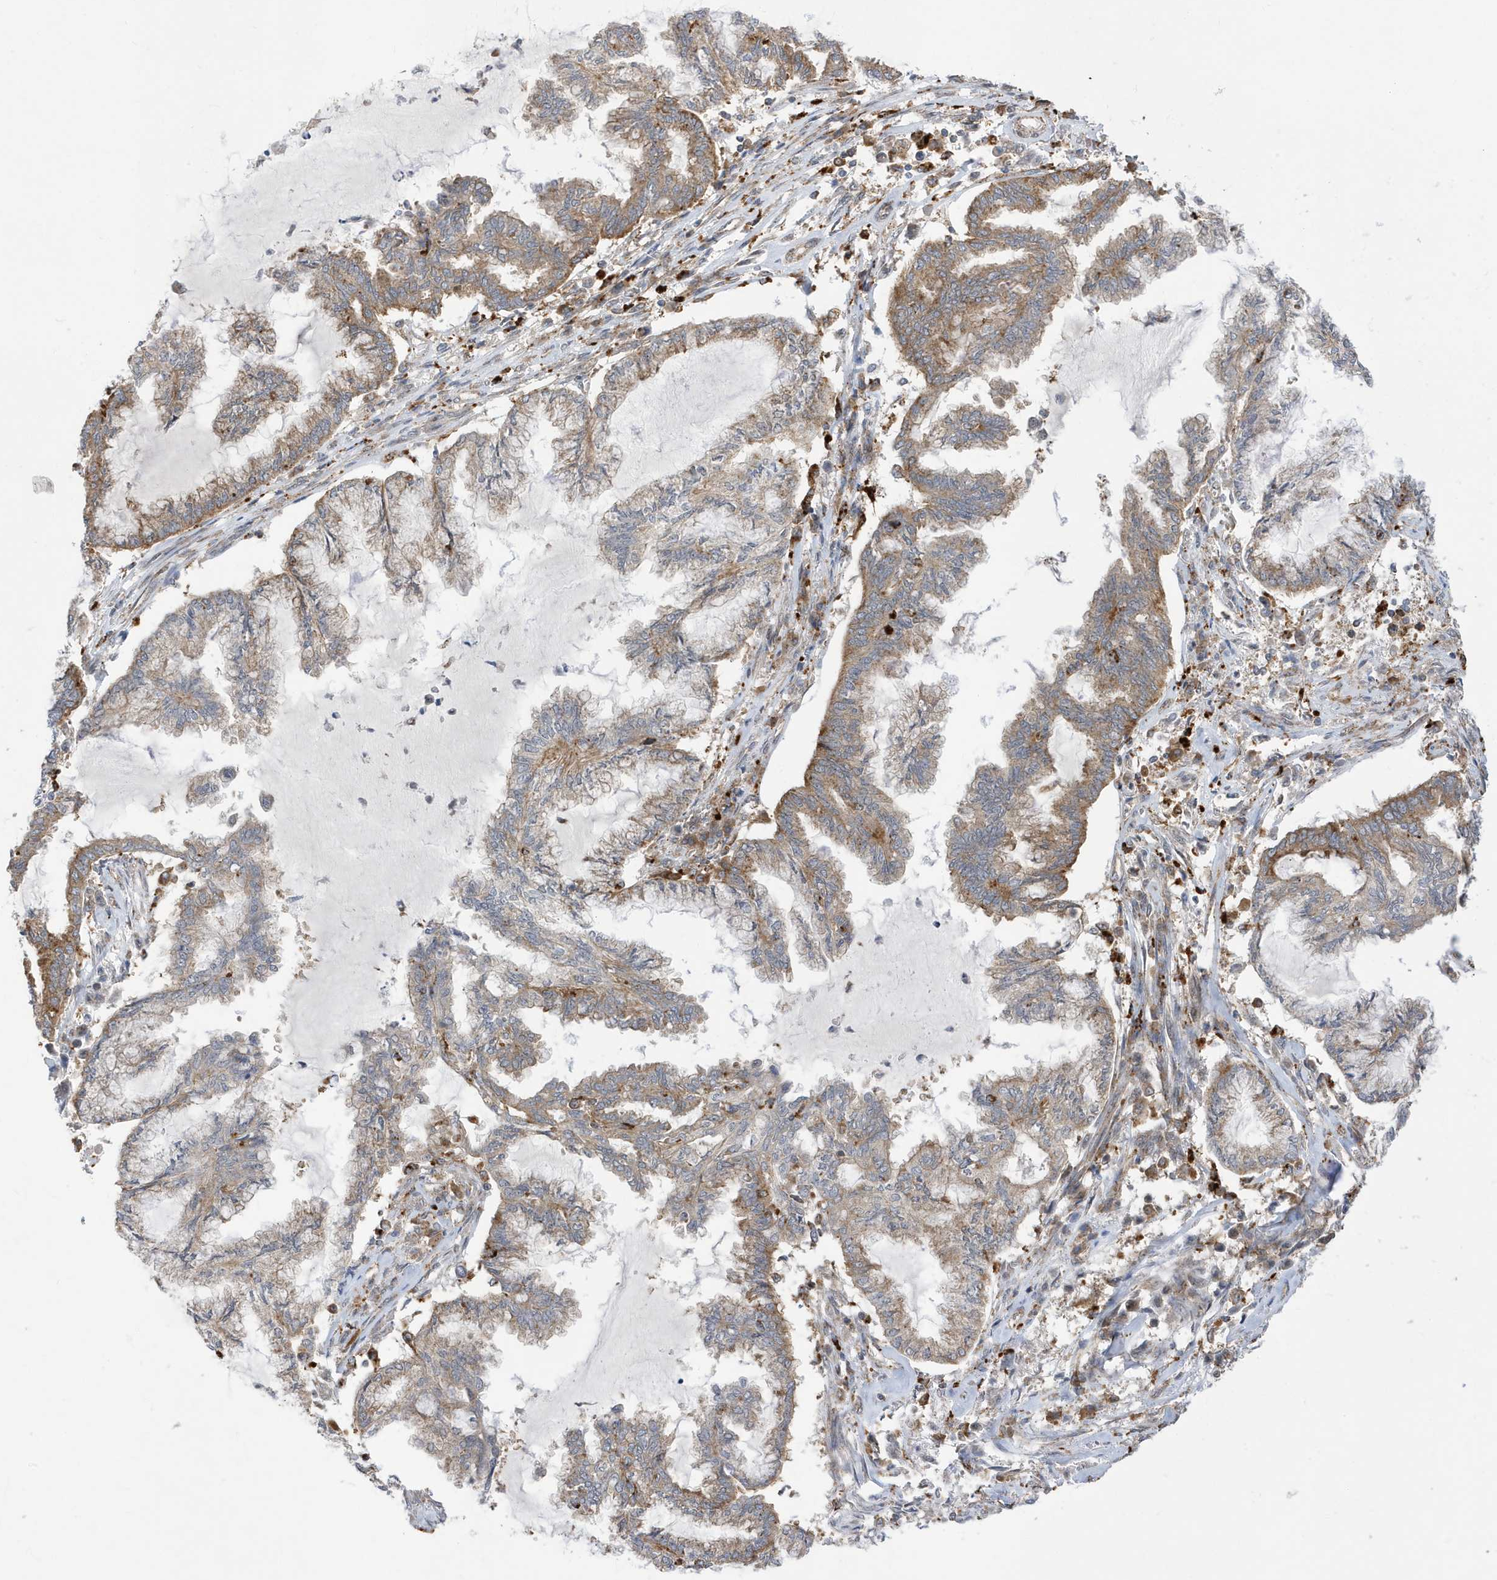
{"staining": {"intensity": "moderate", "quantity": ">75%", "location": "cytoplasmic/membranous"}, "tissue": "endometrial cancer", "cell_type": "Tumor cells", "image_type": "cancer", "snomed": [{"axis": "morphology", "description": "Adenocarcinoma, NOS"}, {"axis": "topography", "description": "Endometrium"}], "caption": "There is medium levels of moderate cytoplasmic/membranous staining in tumor cells of adenocarcinoma (endometrial), as demonstrated by immunohistochemical staining (brown color).", "gene": "ZNF507", "patient": {"sex": "female", "age": 86}}